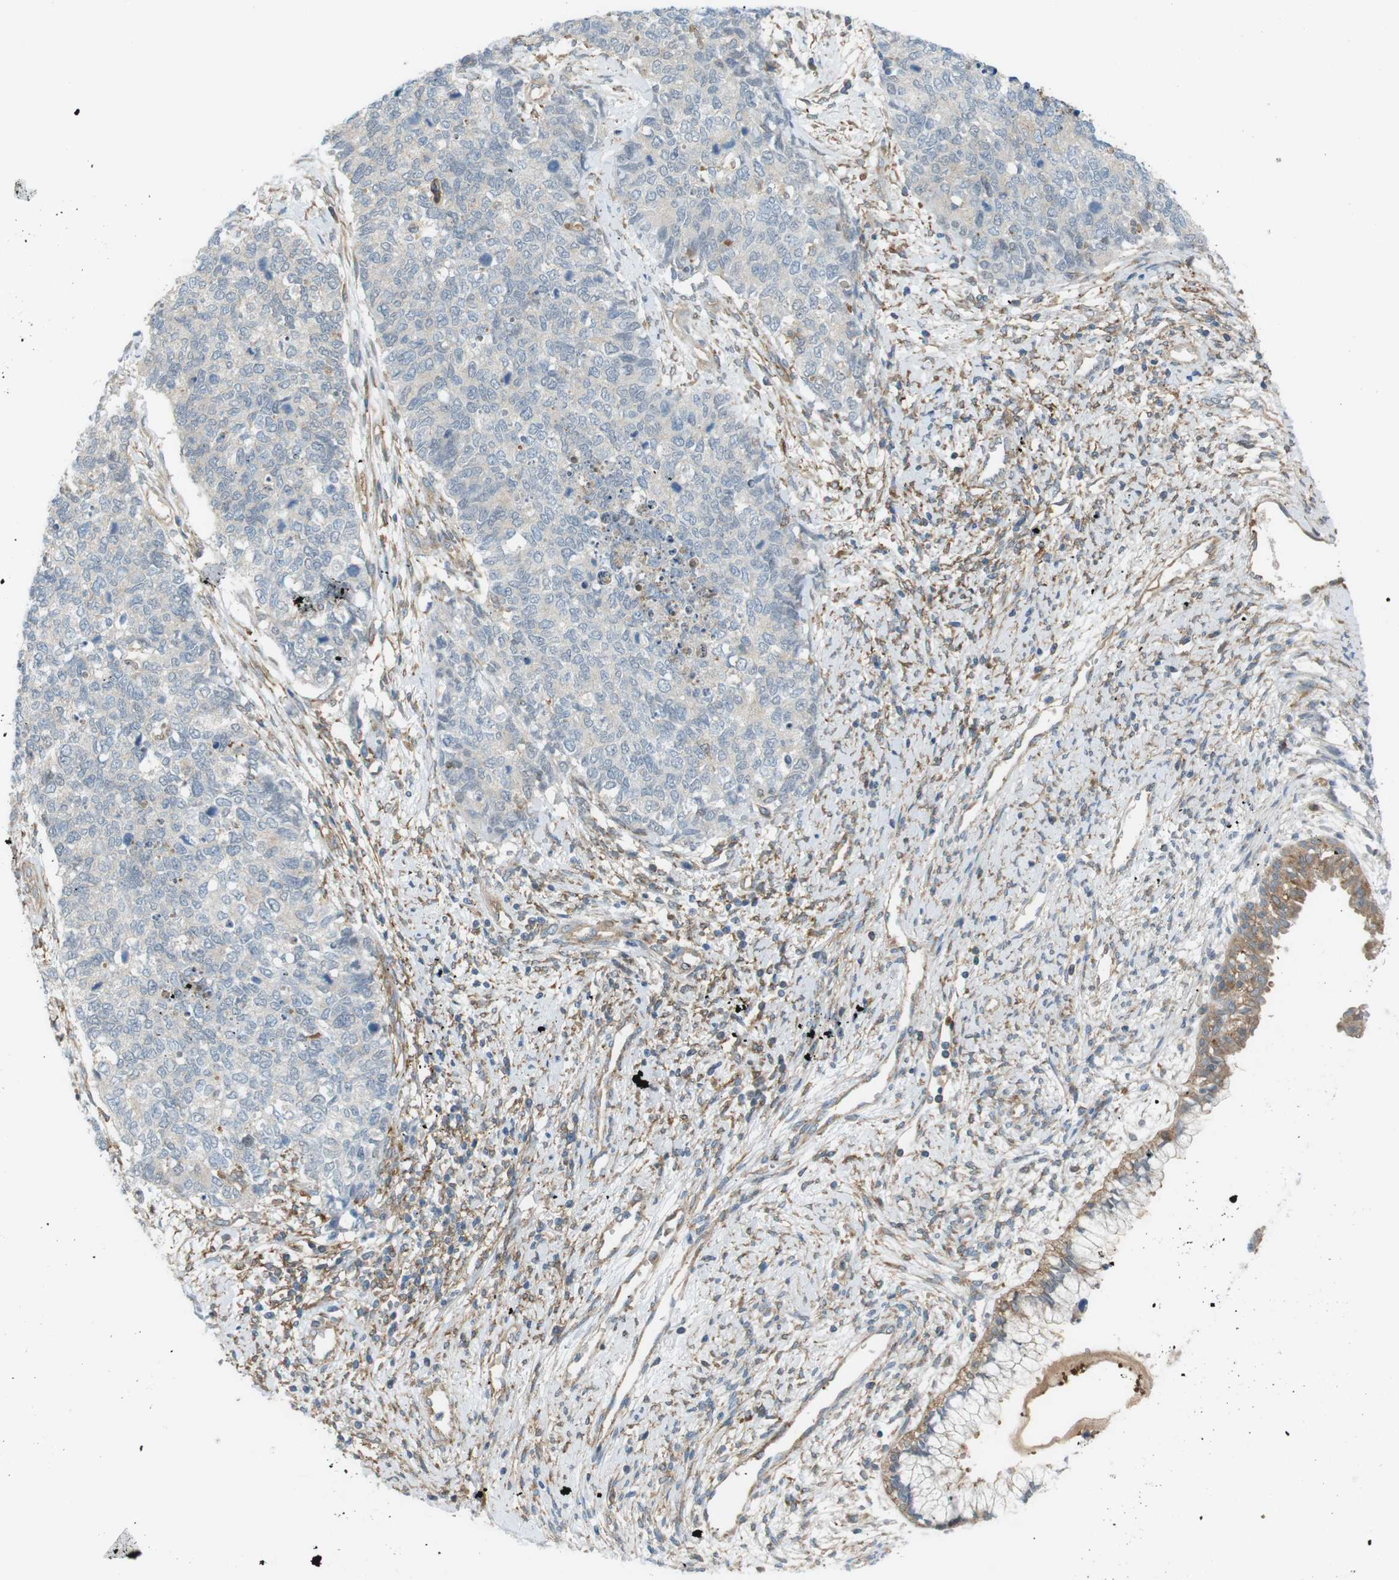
{"staining": {"intensity": "negative", "quantity": "none", "location": "none"}, "tissue": "cervical cancer", "cell_type": "Tumor cells", "image_type": "cancer", "snomed": [{"axis": "morphology", "description": "Squamous cell carcinoma, NOS"}, {"axis": "topography", "description": "Cervix"}], "caption": "Immunohistochemical staining of human cervical cancer (squamous cell carcinoma) demonstrates no significant staining in tumor cells.", "gene": "PEPD", "patient": {"sex": "female", "age": 63}}